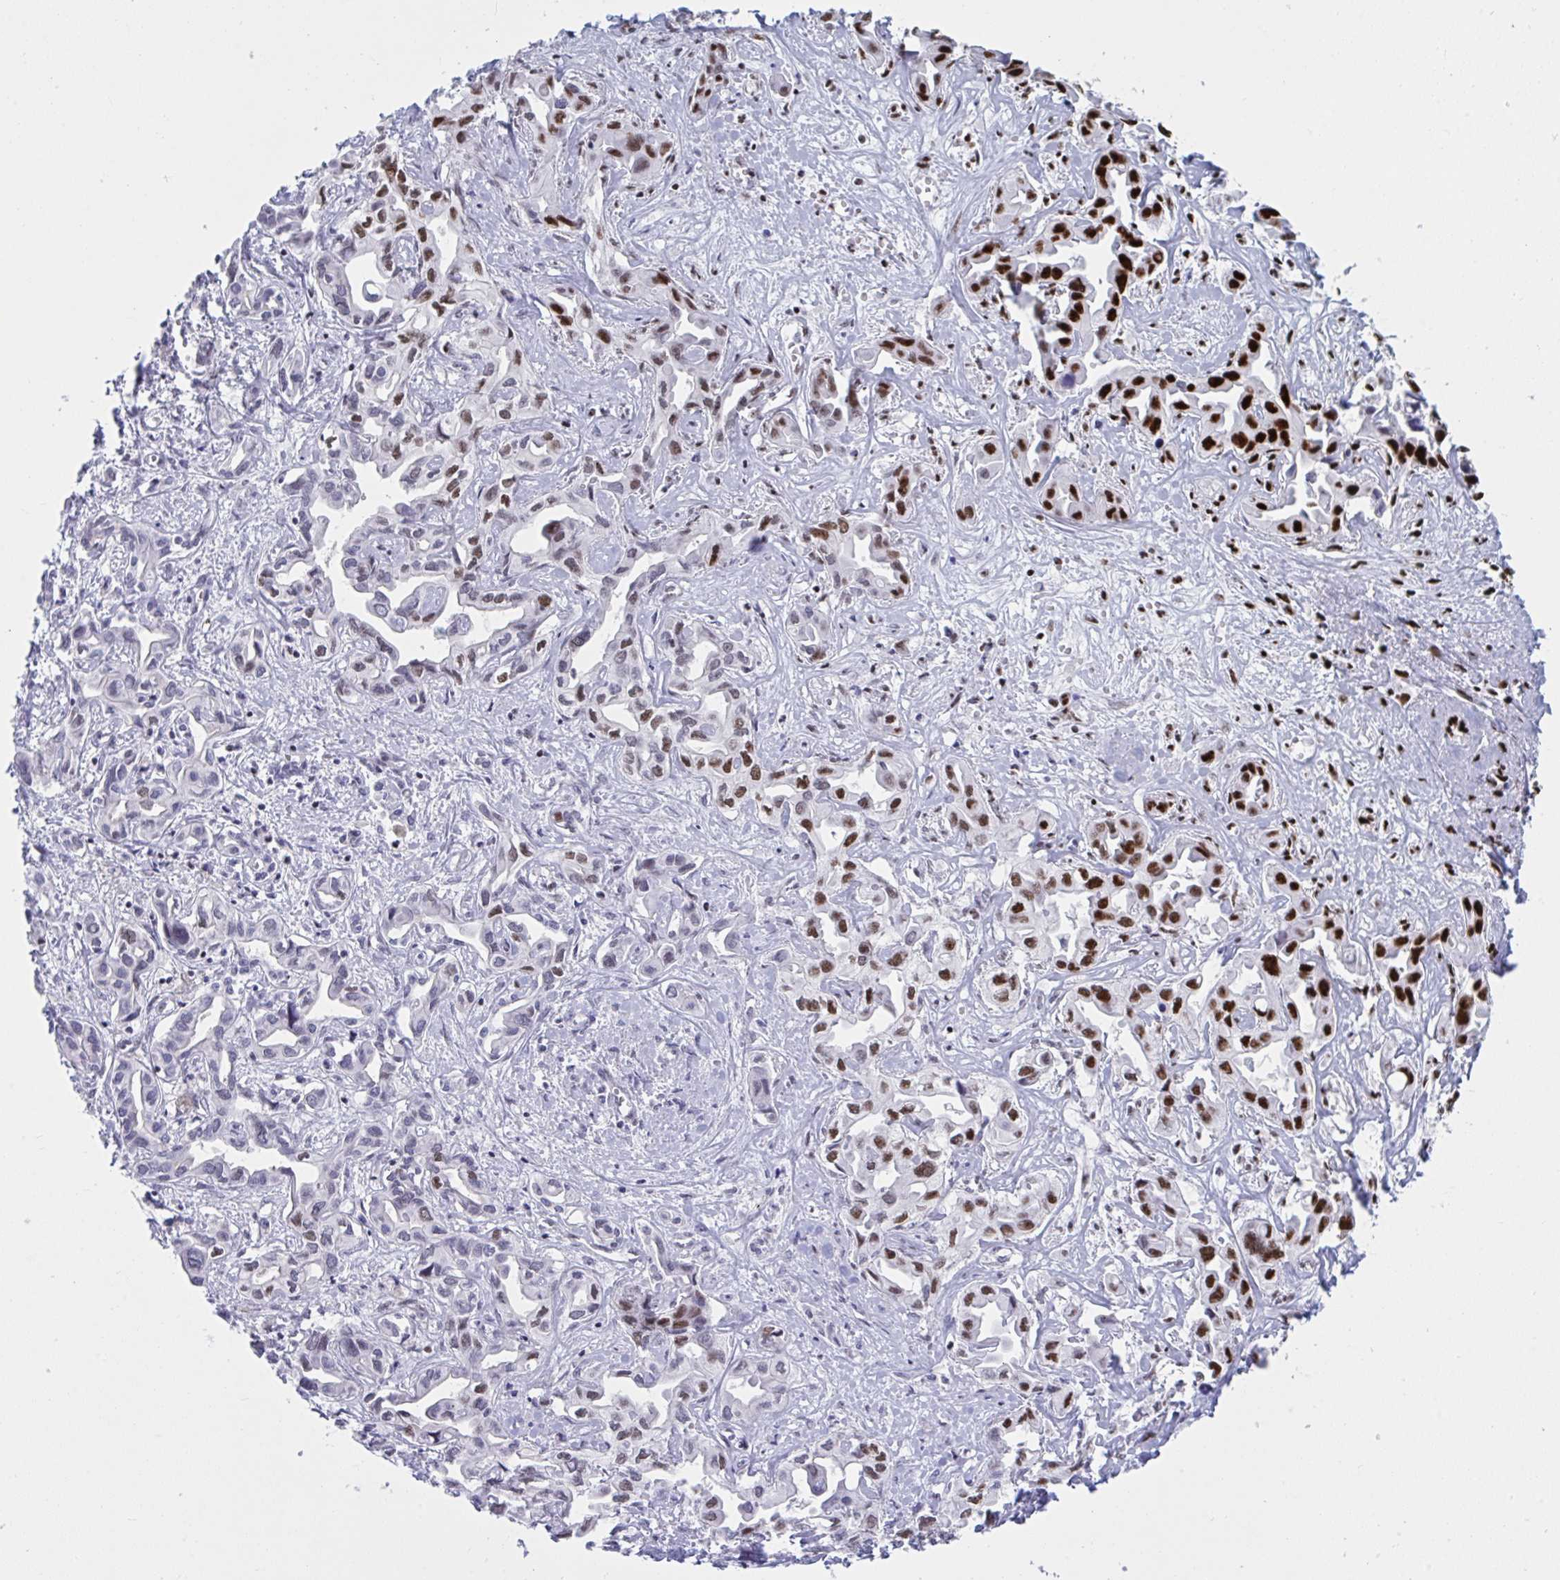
{"staining": {"intensity": "strong", "quantity": "<25%", "location": "nuclear"}, "tissue": "liver cancer", "cell_type": "Tumor cells", "image_type": "cancer", "snomed": [{"axis": "morphology", "description": "Cholangiocarcinoma"}, {"axis": "topography", "description": "Liver"}], "caption": "Protein expression analysis of liver cancer (cholangiocarcinoma) reveals strong nuclear expression in about <25% of tumor cells.", "gene": "IKZF2", "patient": {"sex": "female", "age": 64}}